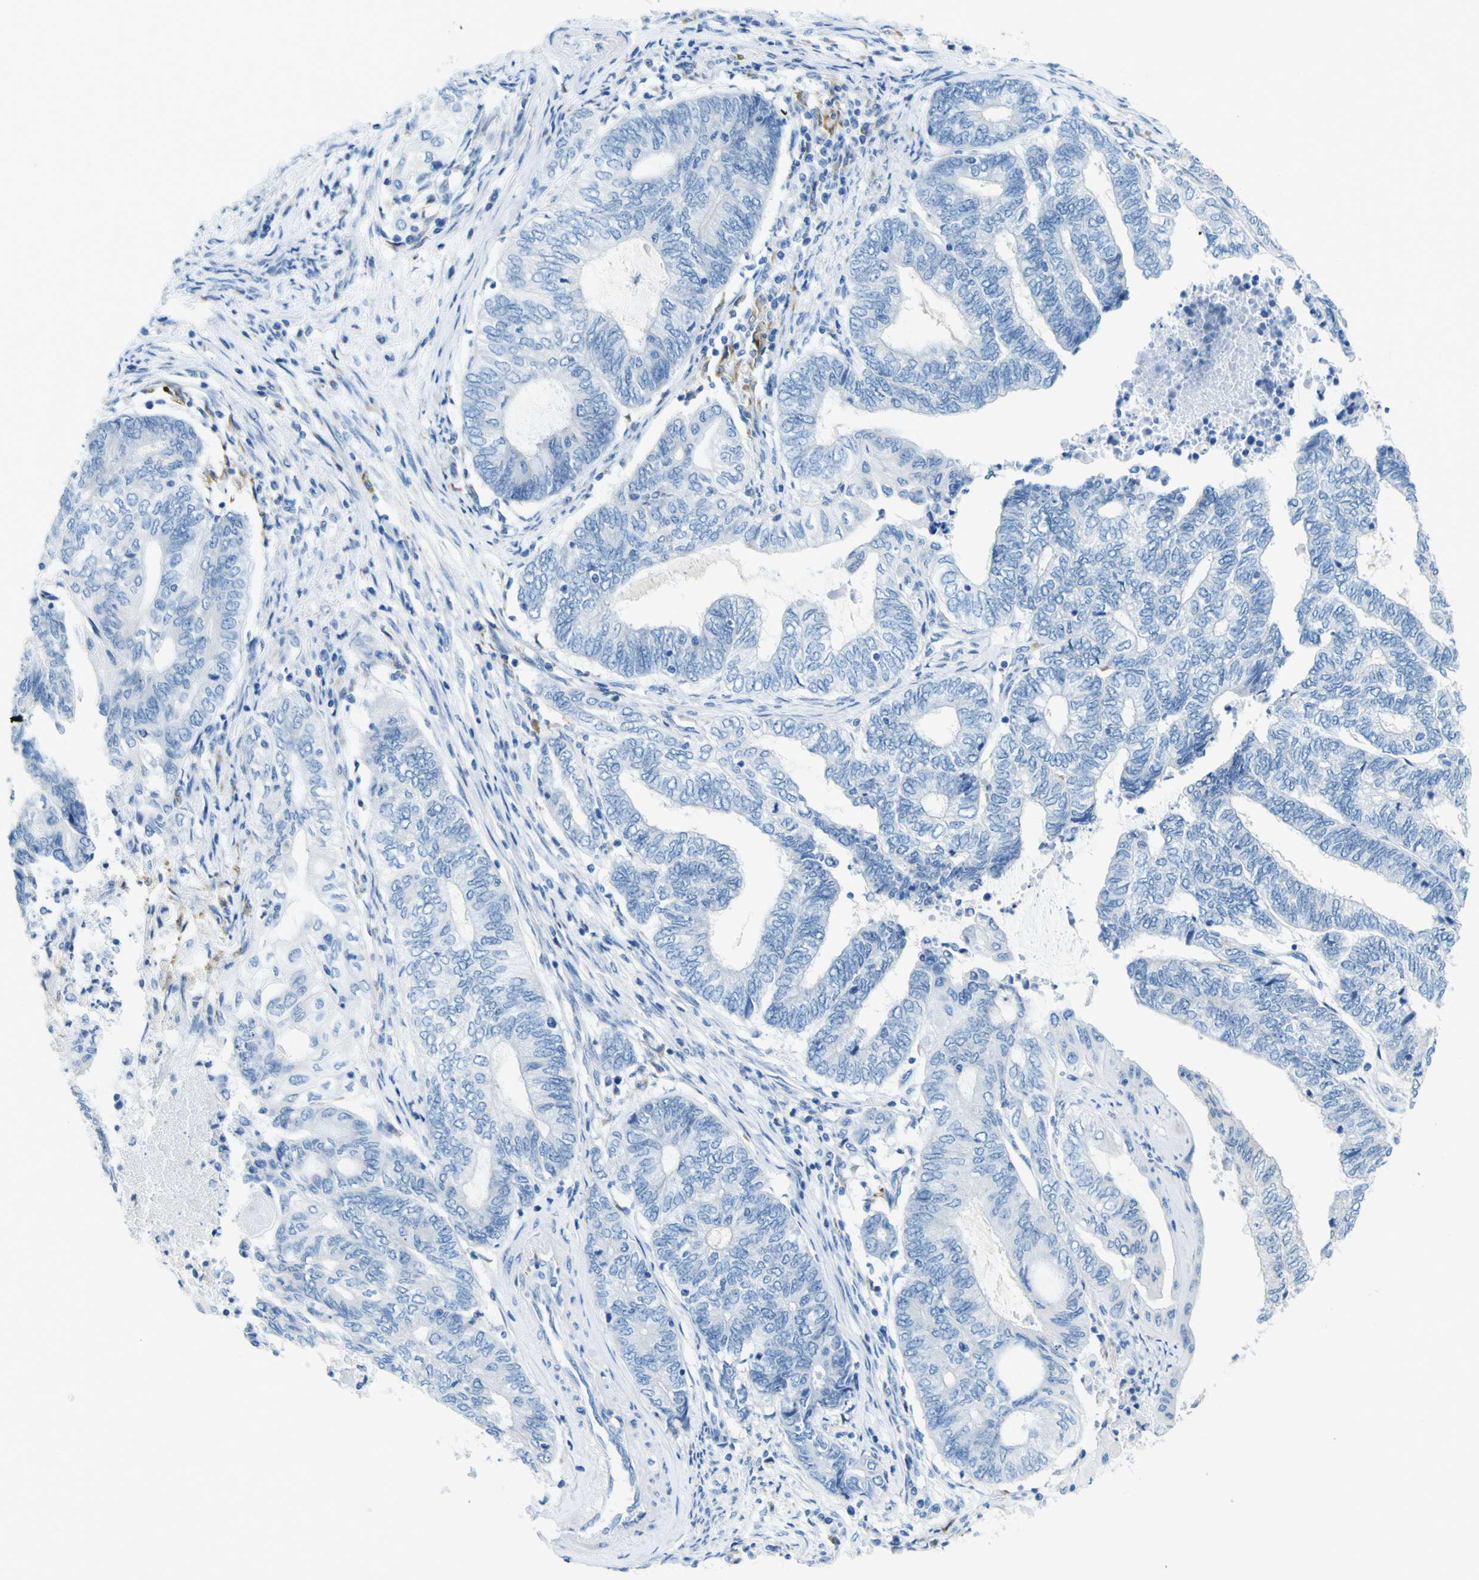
{"staining": {"intensity": "negative", "quantity": "none", "location": "none"}, "tissue": "endometrial cancer", "cell_type": "Tumor cells", "image_type": "cancer", "snomed": [{"axis": "morphology", "description": "Adenocarcinoma, NOS"}, {"axis": "topography", "description": "Uterus"}, {"axis": "topography", "description": "Endometrium"}], "caption": "Protein analysis of endometrial cancer displays no significant expression in tumor cells.", "gene": "ACSL1", "patient": {"sex": "female", "age": 70}}